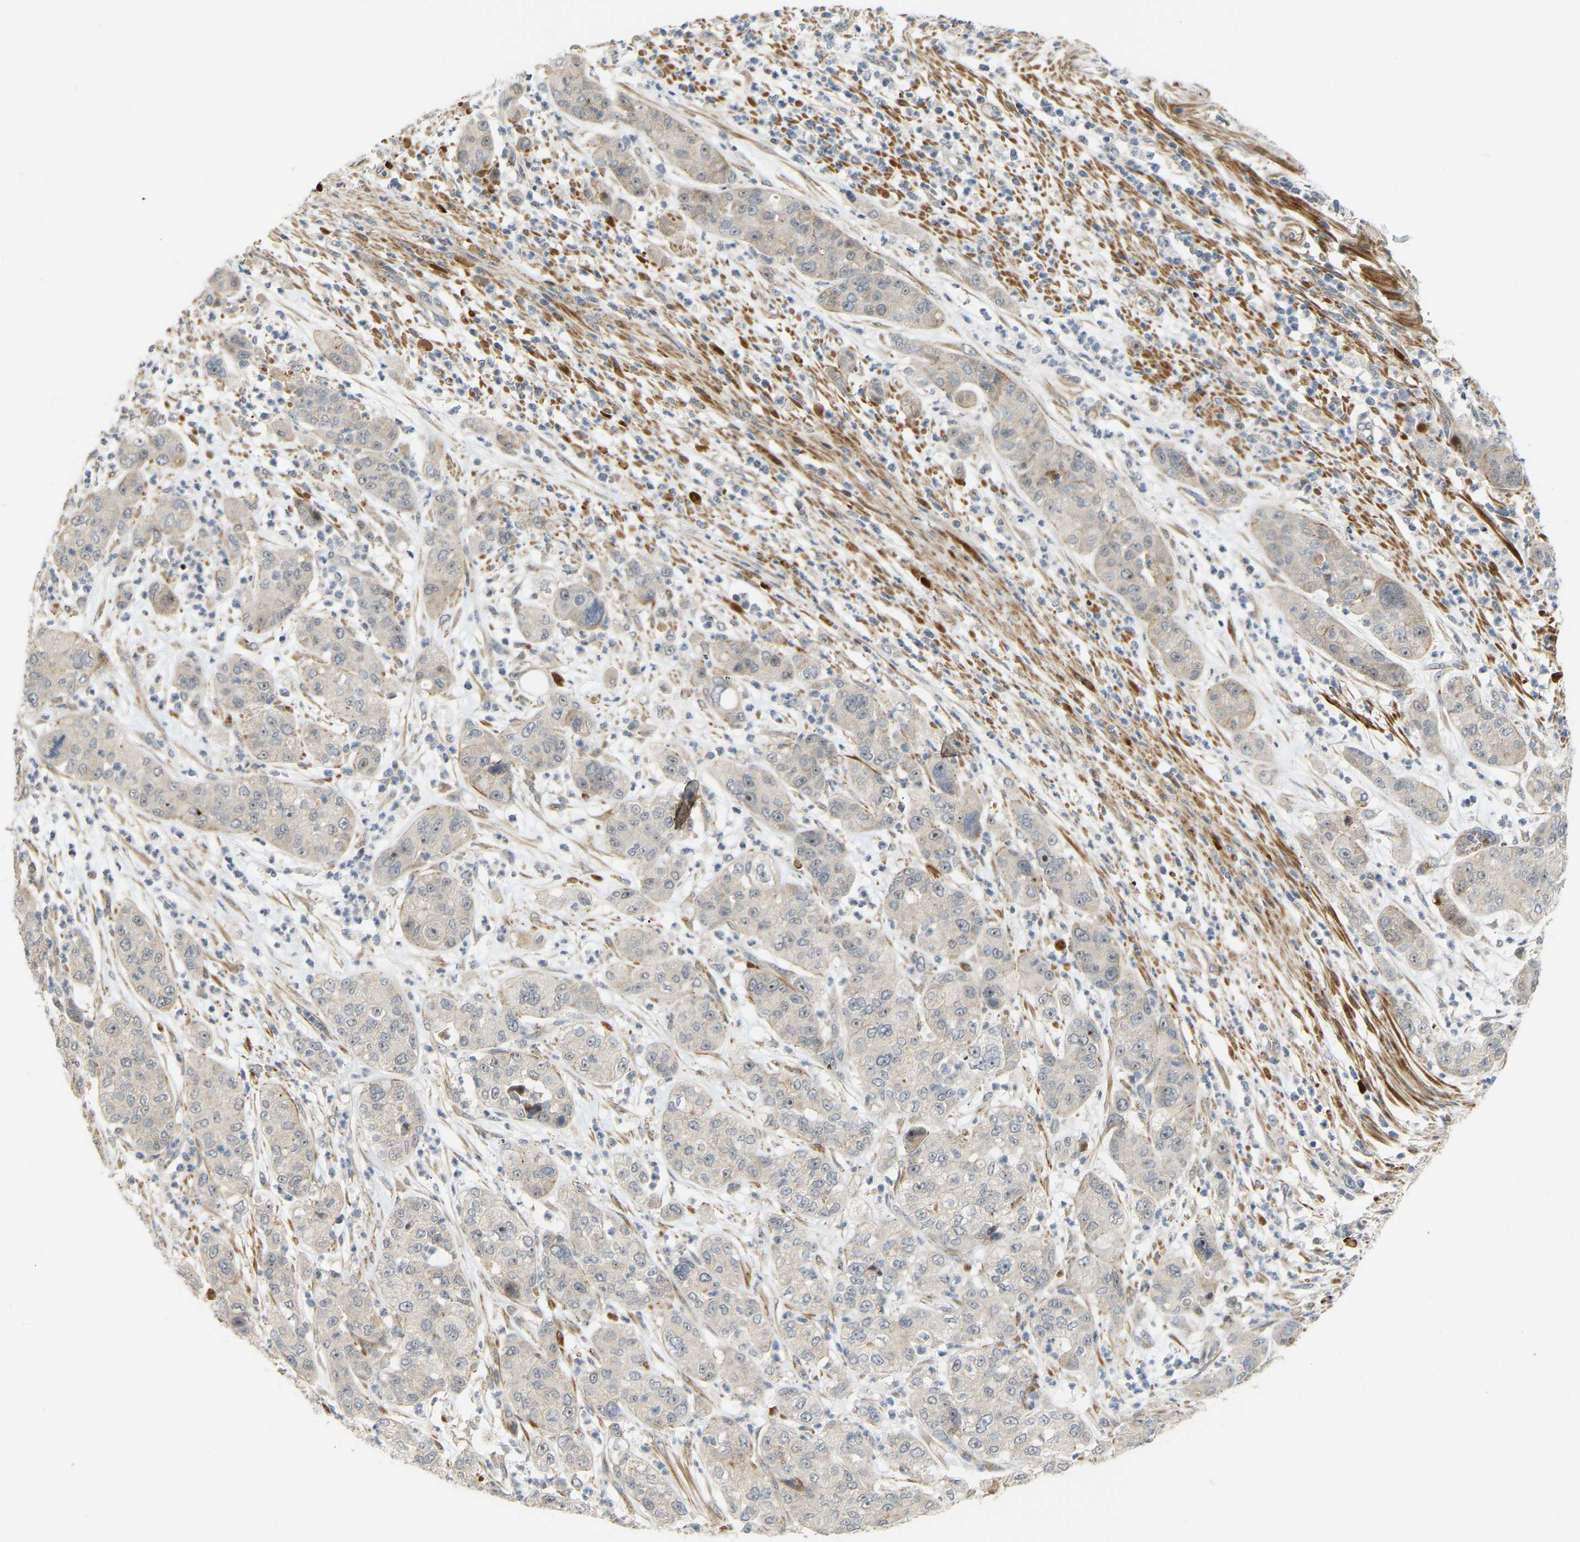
{"staining": {"intensity": "weak", "quantity": "<25%", "location": "cytoplasmic/membranous,nuclear"}, "tissue": "pancreatic cancer", "cell_type": "Tumor cells", "image_type": "cancer", "snomed": [{"axis": "morphology", "description": "Adenocarcinoma, NOS"}, {"axis": "topography", "description": "Pancreas"}], "caption": "This is an IHC micrograph of pancreatic adenocarcinoma. There is no expression in tumor cells.", "gene": "POGLUT2", "patient": {"sex": "female", "age": 78}}